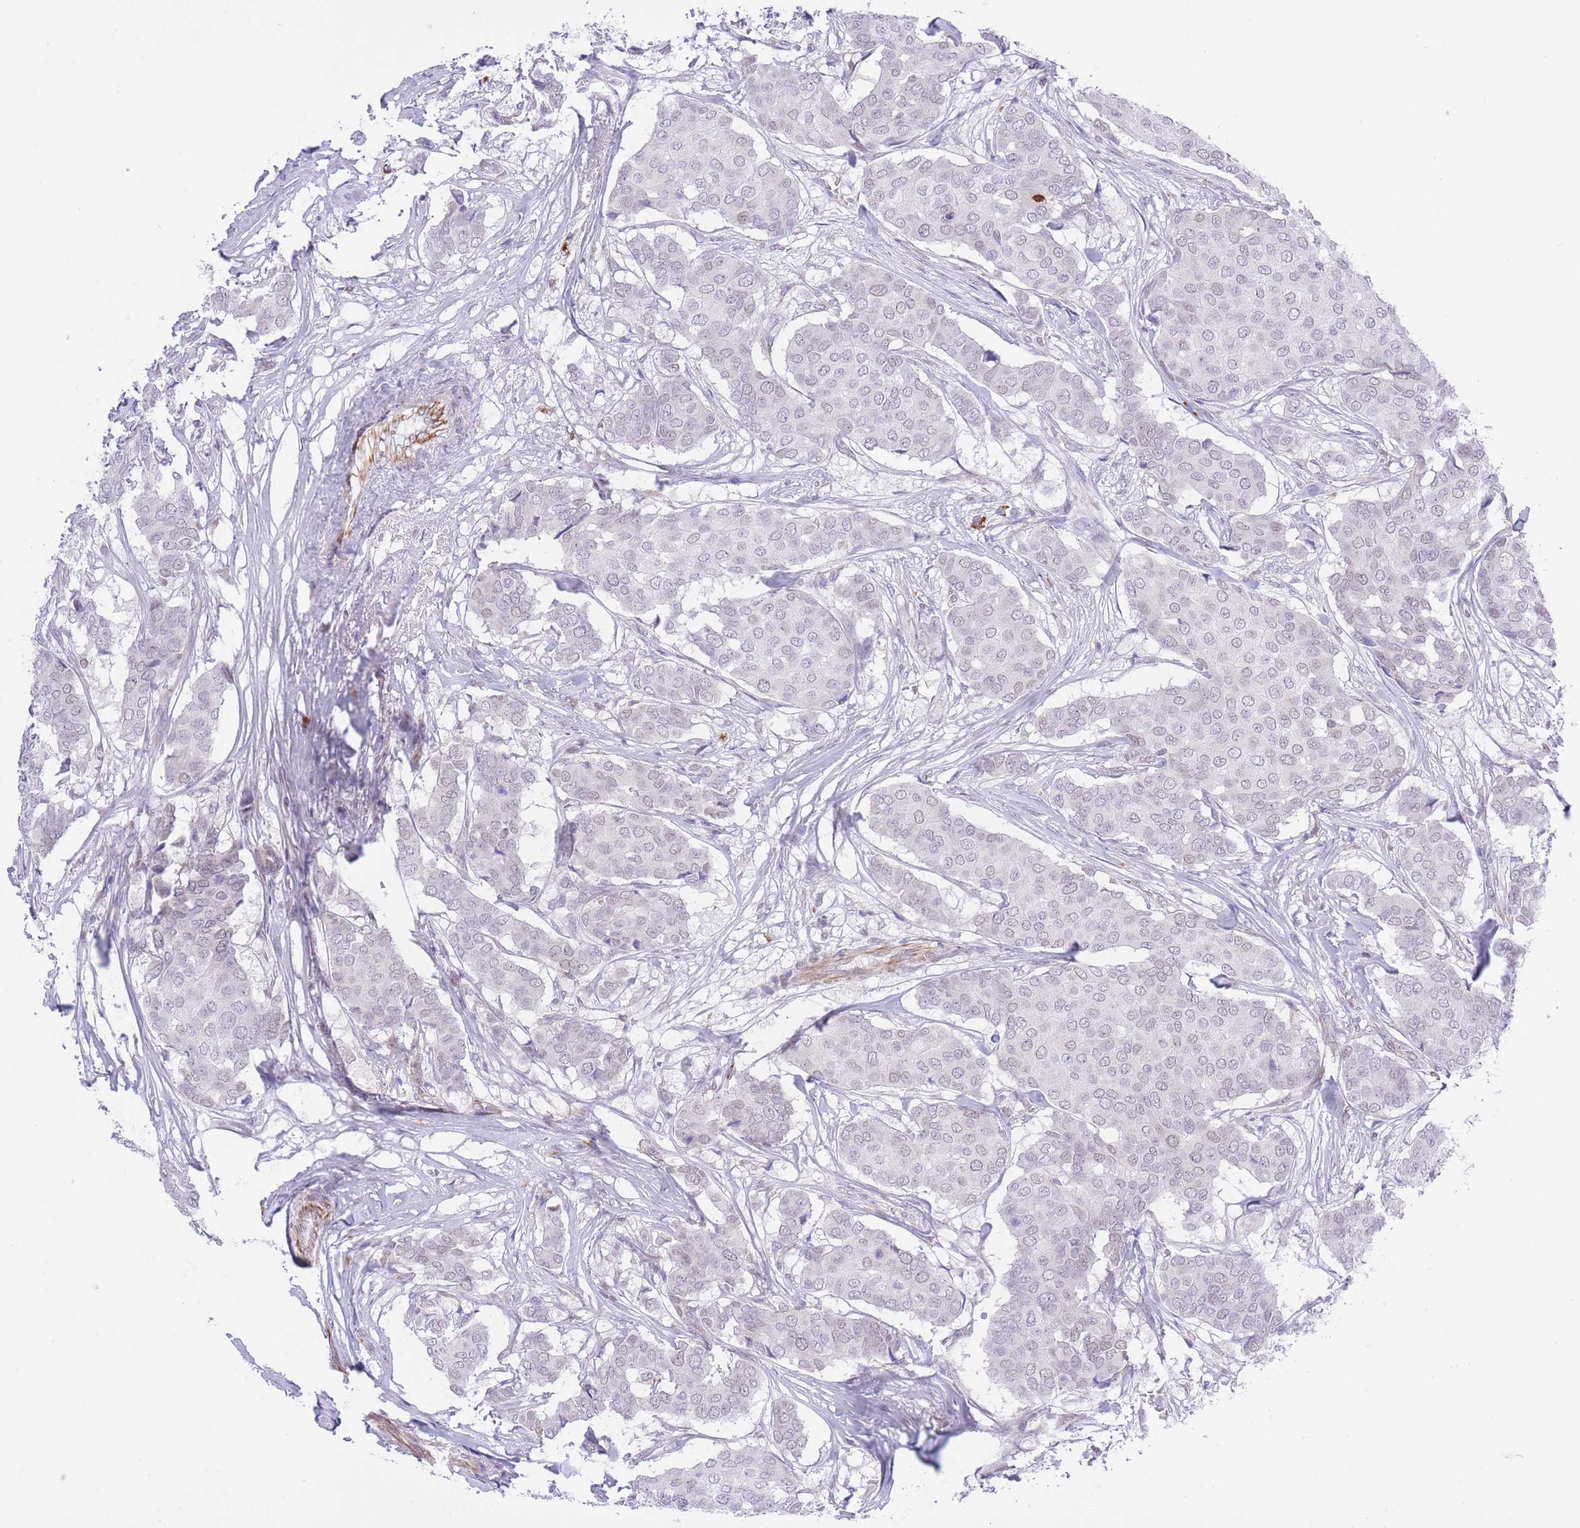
{"staining": {"intensity": "weak", "quantity": "<25%", "location": "nuclear"}, "tissue": "breast cancer", "cell_type": "Tumor cells", "image_type": "cancer", "snomed": [{"axis": "morphology", "description": "Duct carcinoma"}, {"axis": "topography", "description": "Breast"}], "caption": "DAB (3,3'-diaminobenzidine) immunohistochemical staining of human breast cancer (intraductal carcinoma) reveals no significant positivity in tumor cells. The staining is performed using DAB (3,3'-diaminobenzidine) brown chromogen with nuclei counter-stained in using hematoxylin.", "gene": "MEIOSIN", "patient": {"sex": "female", "age": 75}}